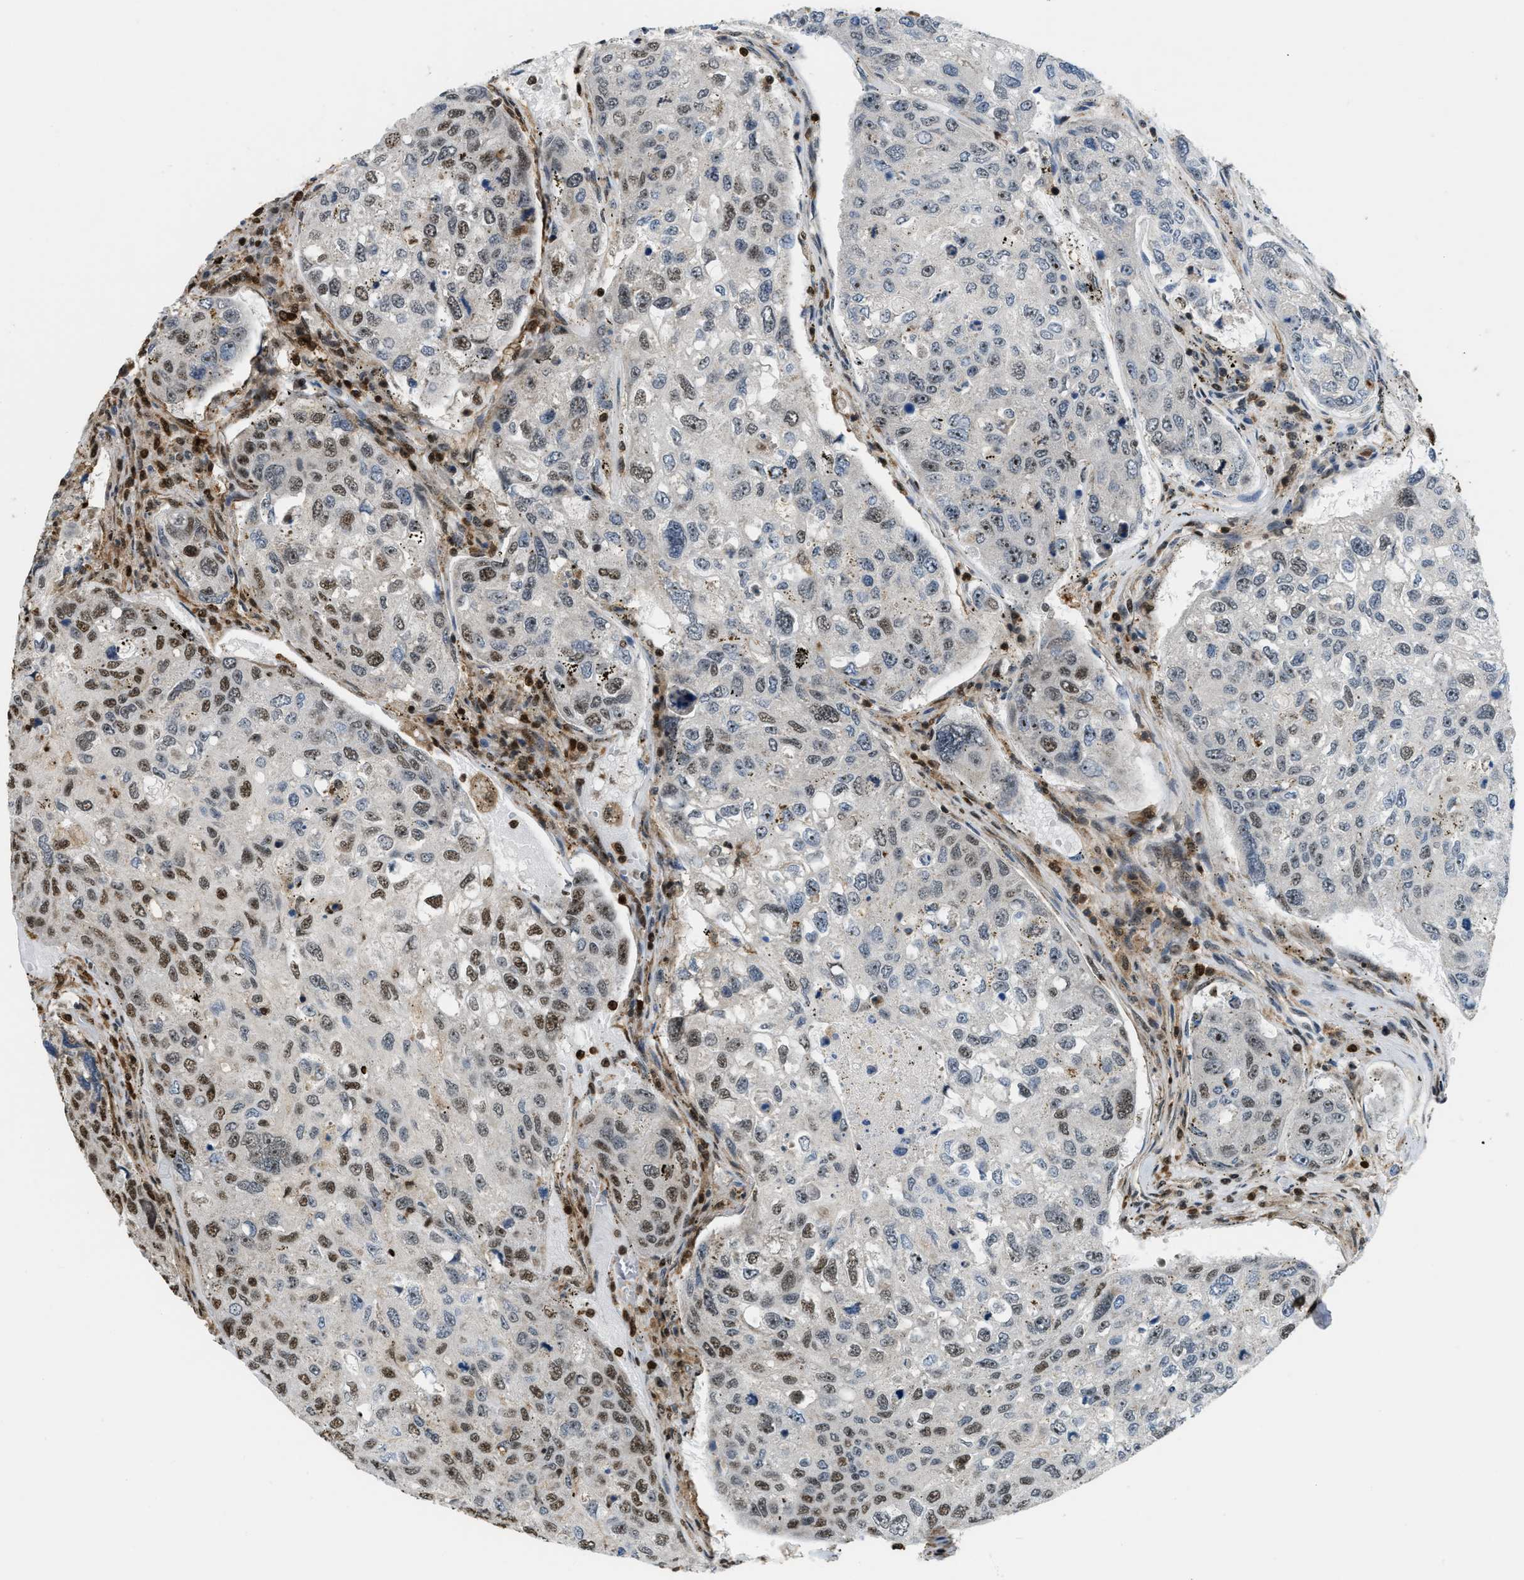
{"staining": {"intensity": "moderate", "quantity": ">75%", "location": "nuclear"}, "tissue": "urothelial cancer", "cell_type": "Tumor cells", "image_type": "cancer", "snomed": [{"axis": "morphology", "description": "Urothelial carcinoma, High grade"}, {"axis": "topography", "description": "Lymph node"}, {"axis": "topography", "description": "Urinary bladder"}], "caption": "IHC of high-grade urothelial carcinoma exhibits medium levels of moderate nuclear expression in approximately >75% of tumor cells. The protein of interest is stained brown, and the nuclei are stained in blue (DAB IHC with brightfield microscopy, high magnification).", "gene": "E2F1", "patient": {"sex": "male", "age": 51}}